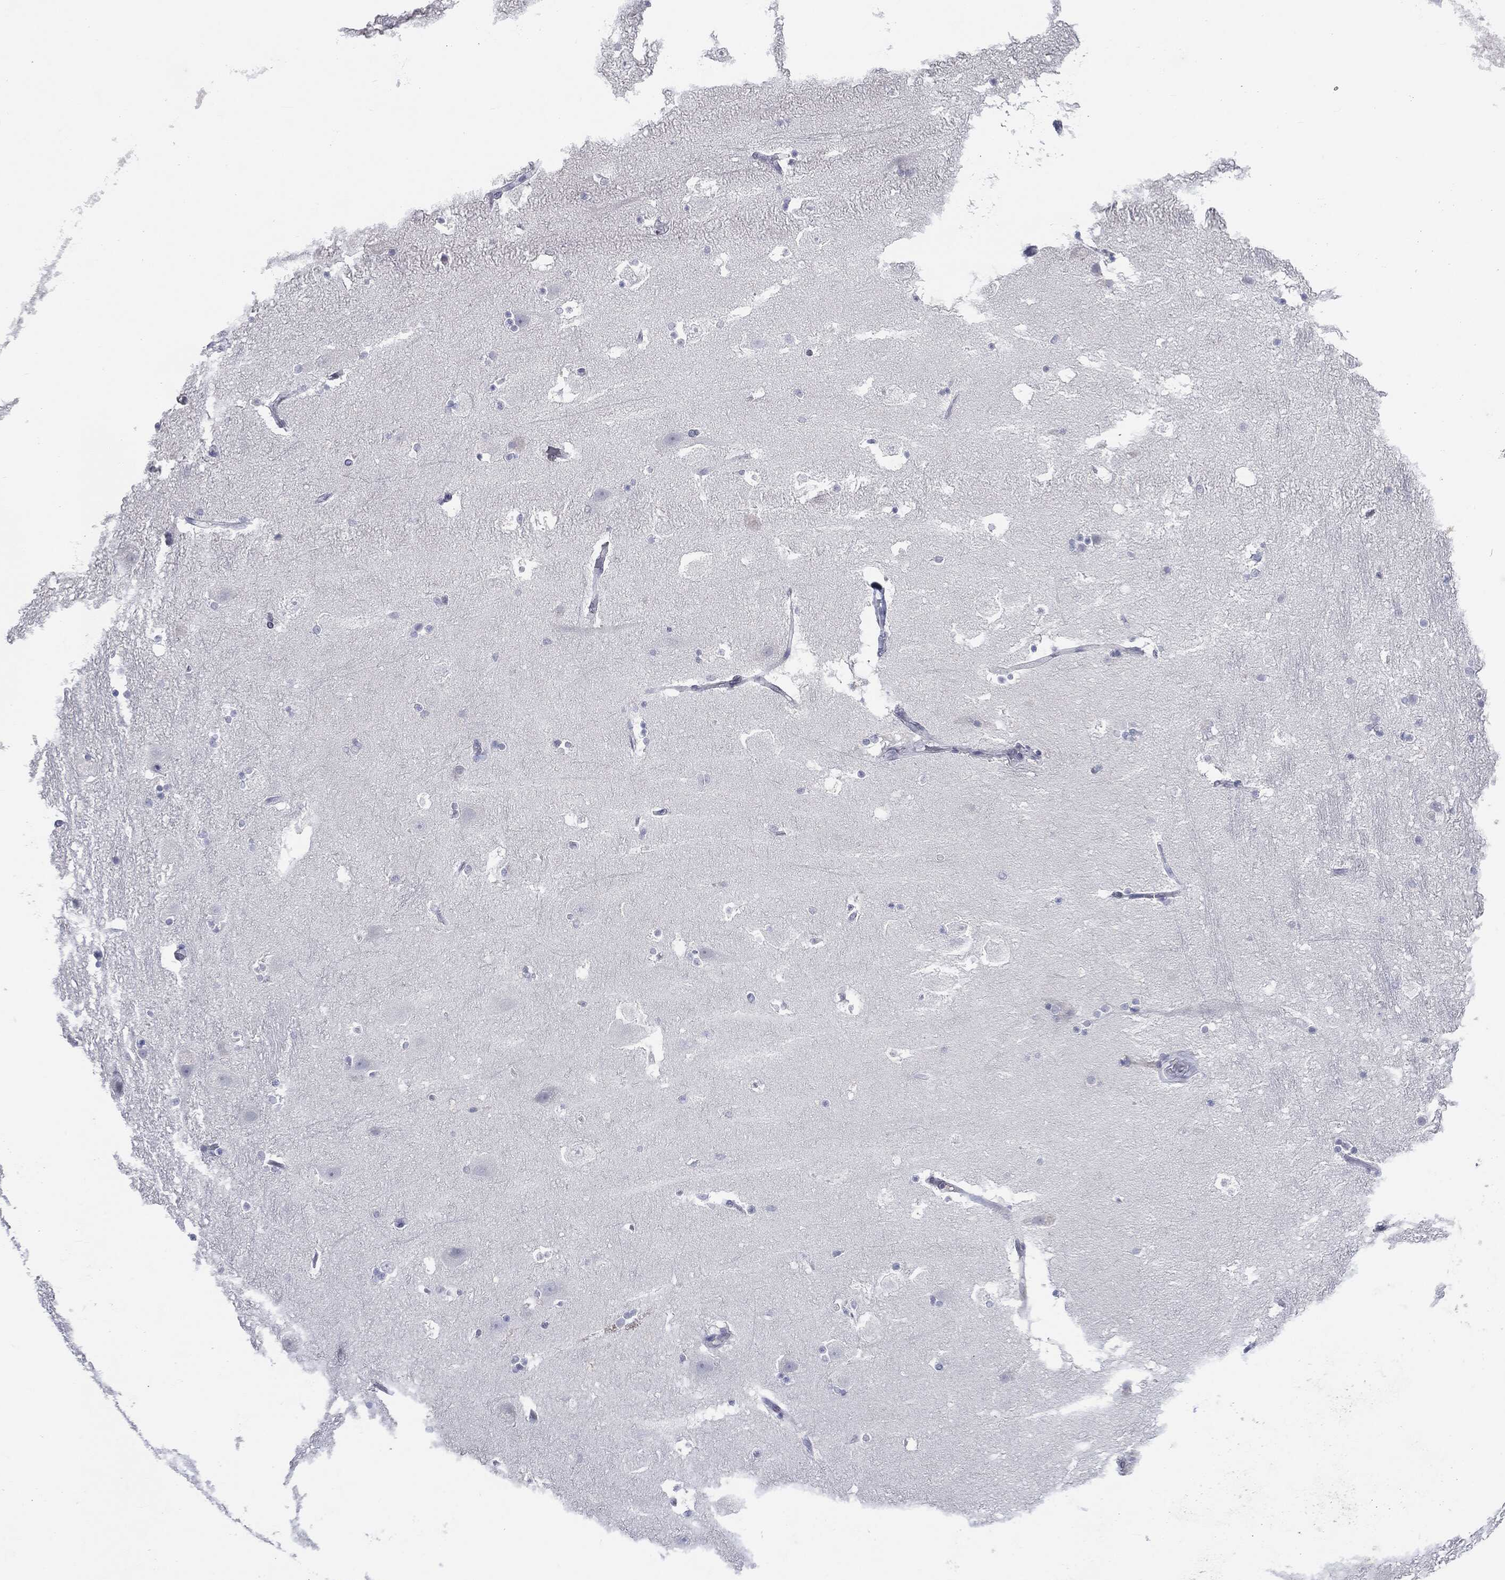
{"staining": {"intensity": "negative", "quantity": "none", "location": "none"}, "tissue": "hippocampus", "cell_type": "Glial cells", "image_type": "normal", "snomed": [{"axis": "morphology", "description": "Normal tissue, NOS"}, {"axis": "topography", "description": "Hippocampus"}], "caption": "The photomicrograph reveals no staining of glial cells in benign hippocampus.", "gene": "CGB1", "patient": {"sex": "male", "age": 51}}